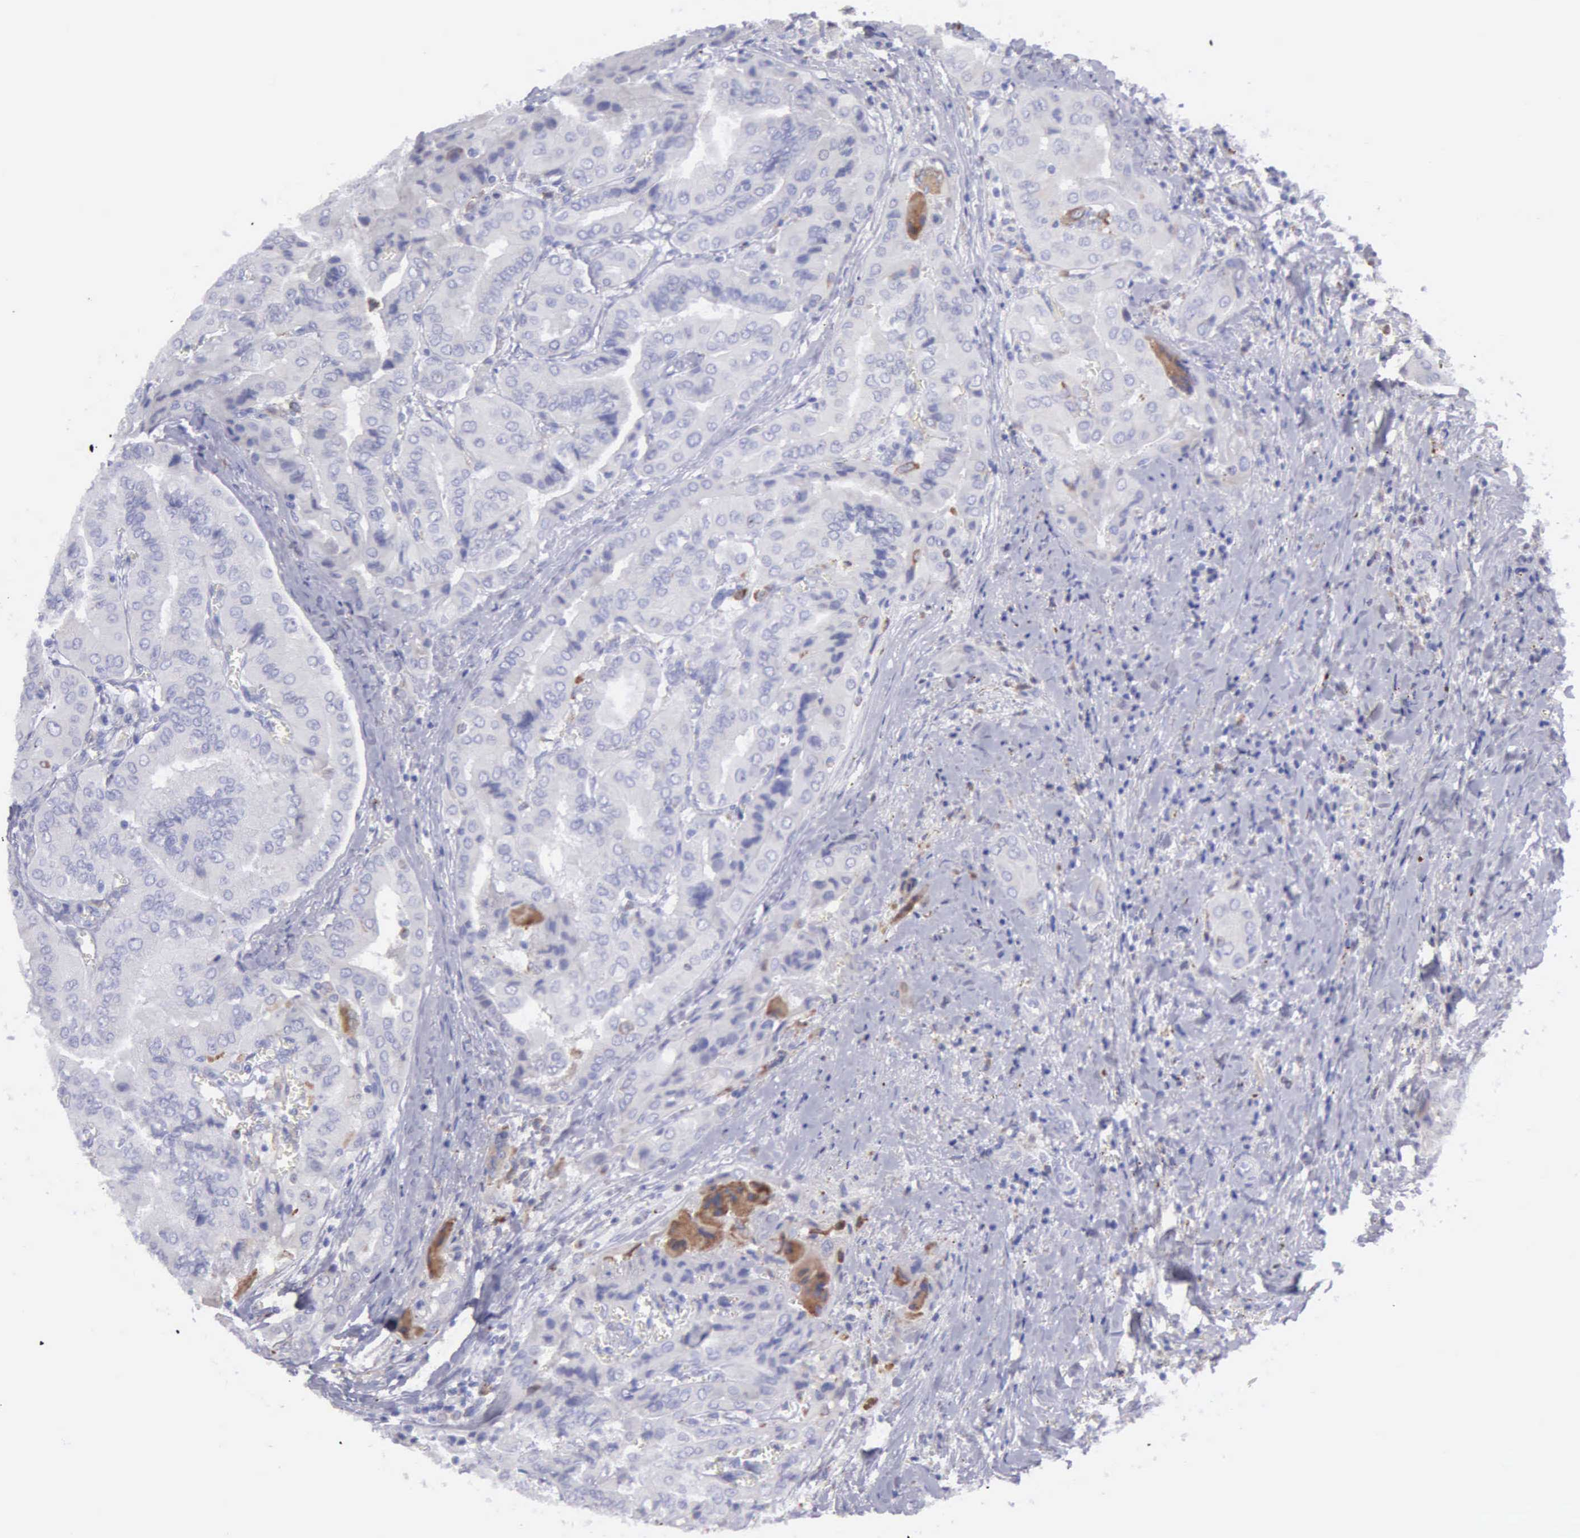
{"staining": {"intensity": "negative", "quantity": "none", "location": "none"}, "tissue": "thyroid cancer", "cell_type": "Tumor cells", "image_type": "cancer", "snomed": [{"axis": "morphology", "description": "Papillary adenocarcinoma, NOS"}, {"axis": "topography", "description": "Thyroid gland"}], "caption": "Immunohistochemistry (IHC) photomicrograph of human thyroid cancer (papillary adenocarcinoma) stained for a protein (brown), which exhibits no staining in tumor cells.", "gene": "TYRP1", "patient": {"sex": "female", "age": 71}}